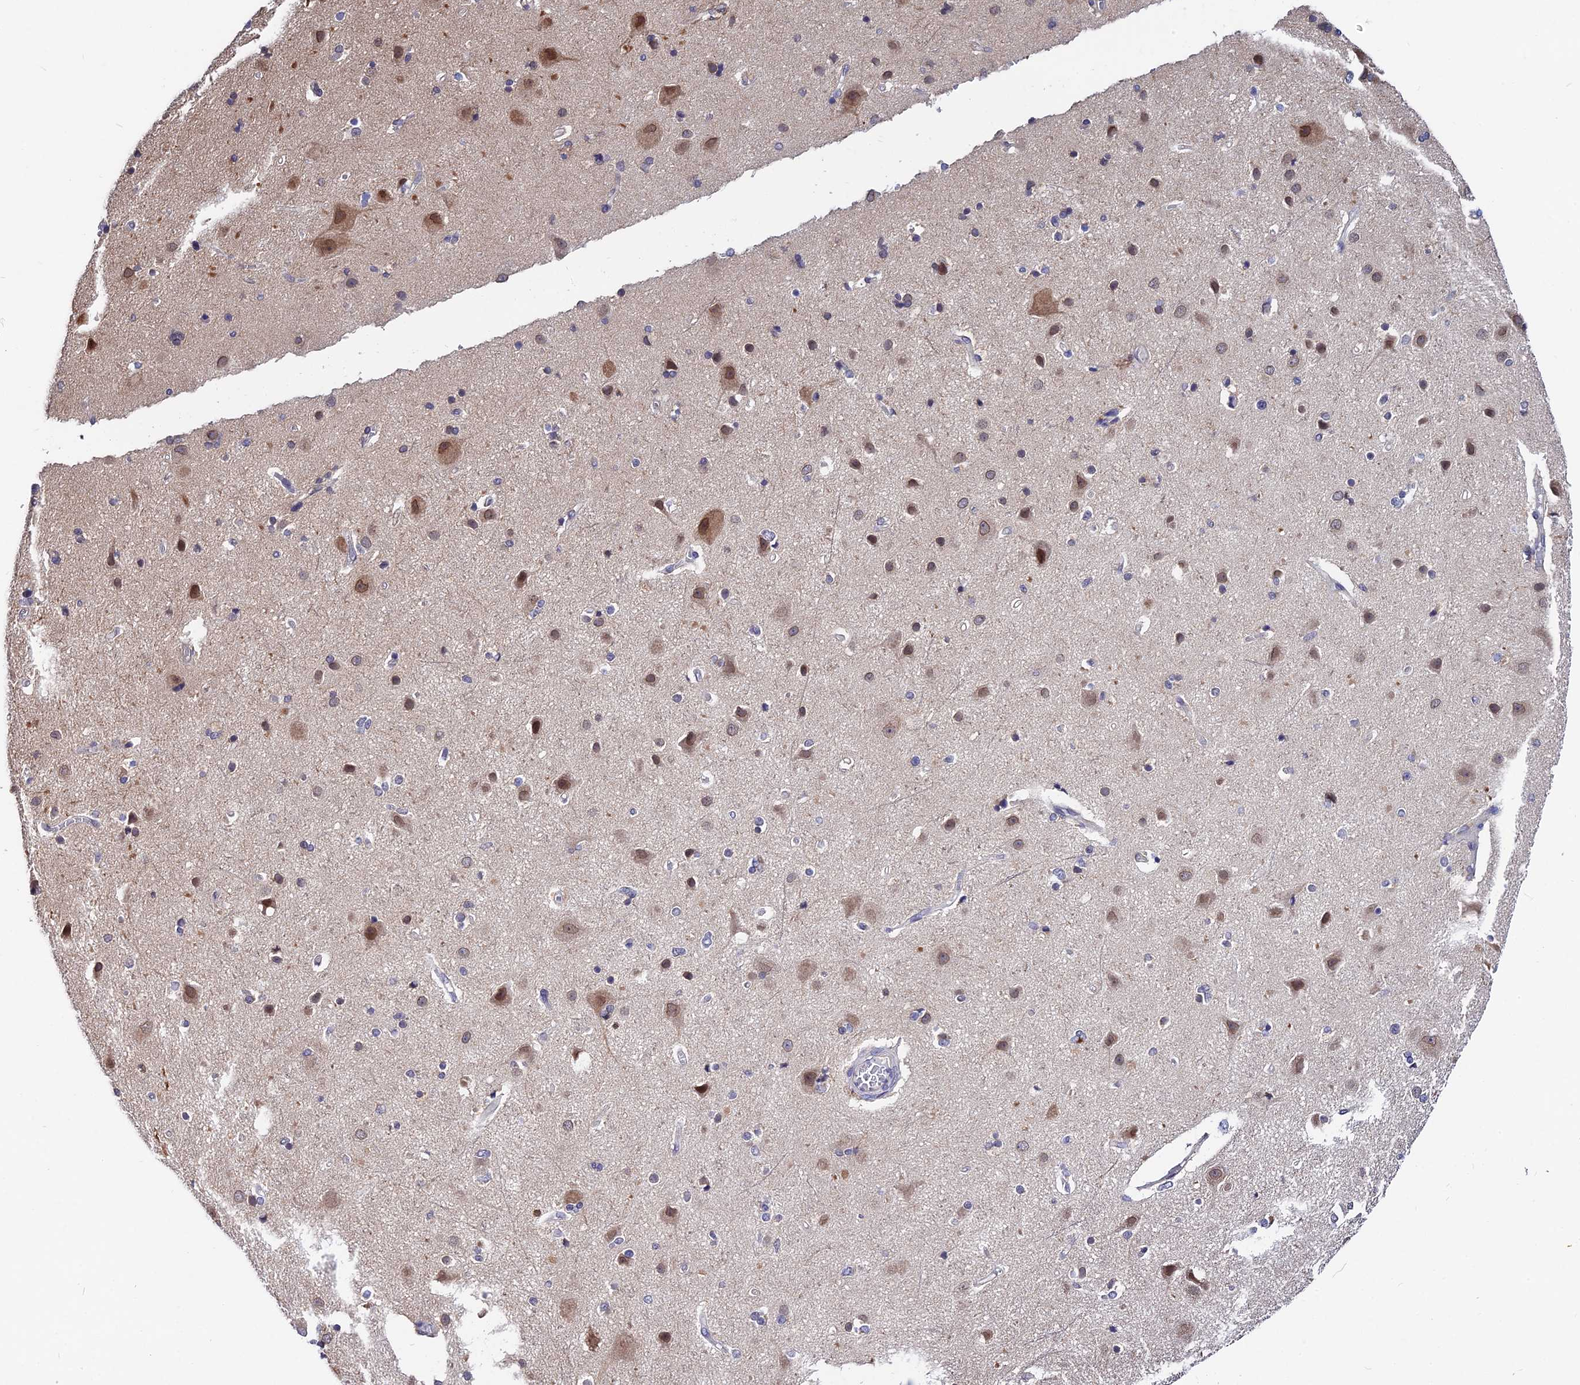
{"staining": {"intensity": "negative", "quantity": "none", "location": "none"}, "tissue": "cerebral cortex", "cell_type": "Endothelial cells", "image_type": "normal", "snomed": [{"axis": "morphology", "description": "Normal tissue, NOS"}, {"axis": "topography", "description": "Cerebral cortex"}], "caption": "Immunohistochemistry of benign cerebral cortex exhibits no positivity in endothelial cells.", "gene": "INPP4A", "patient": {"sex": "female", "age": 54}}